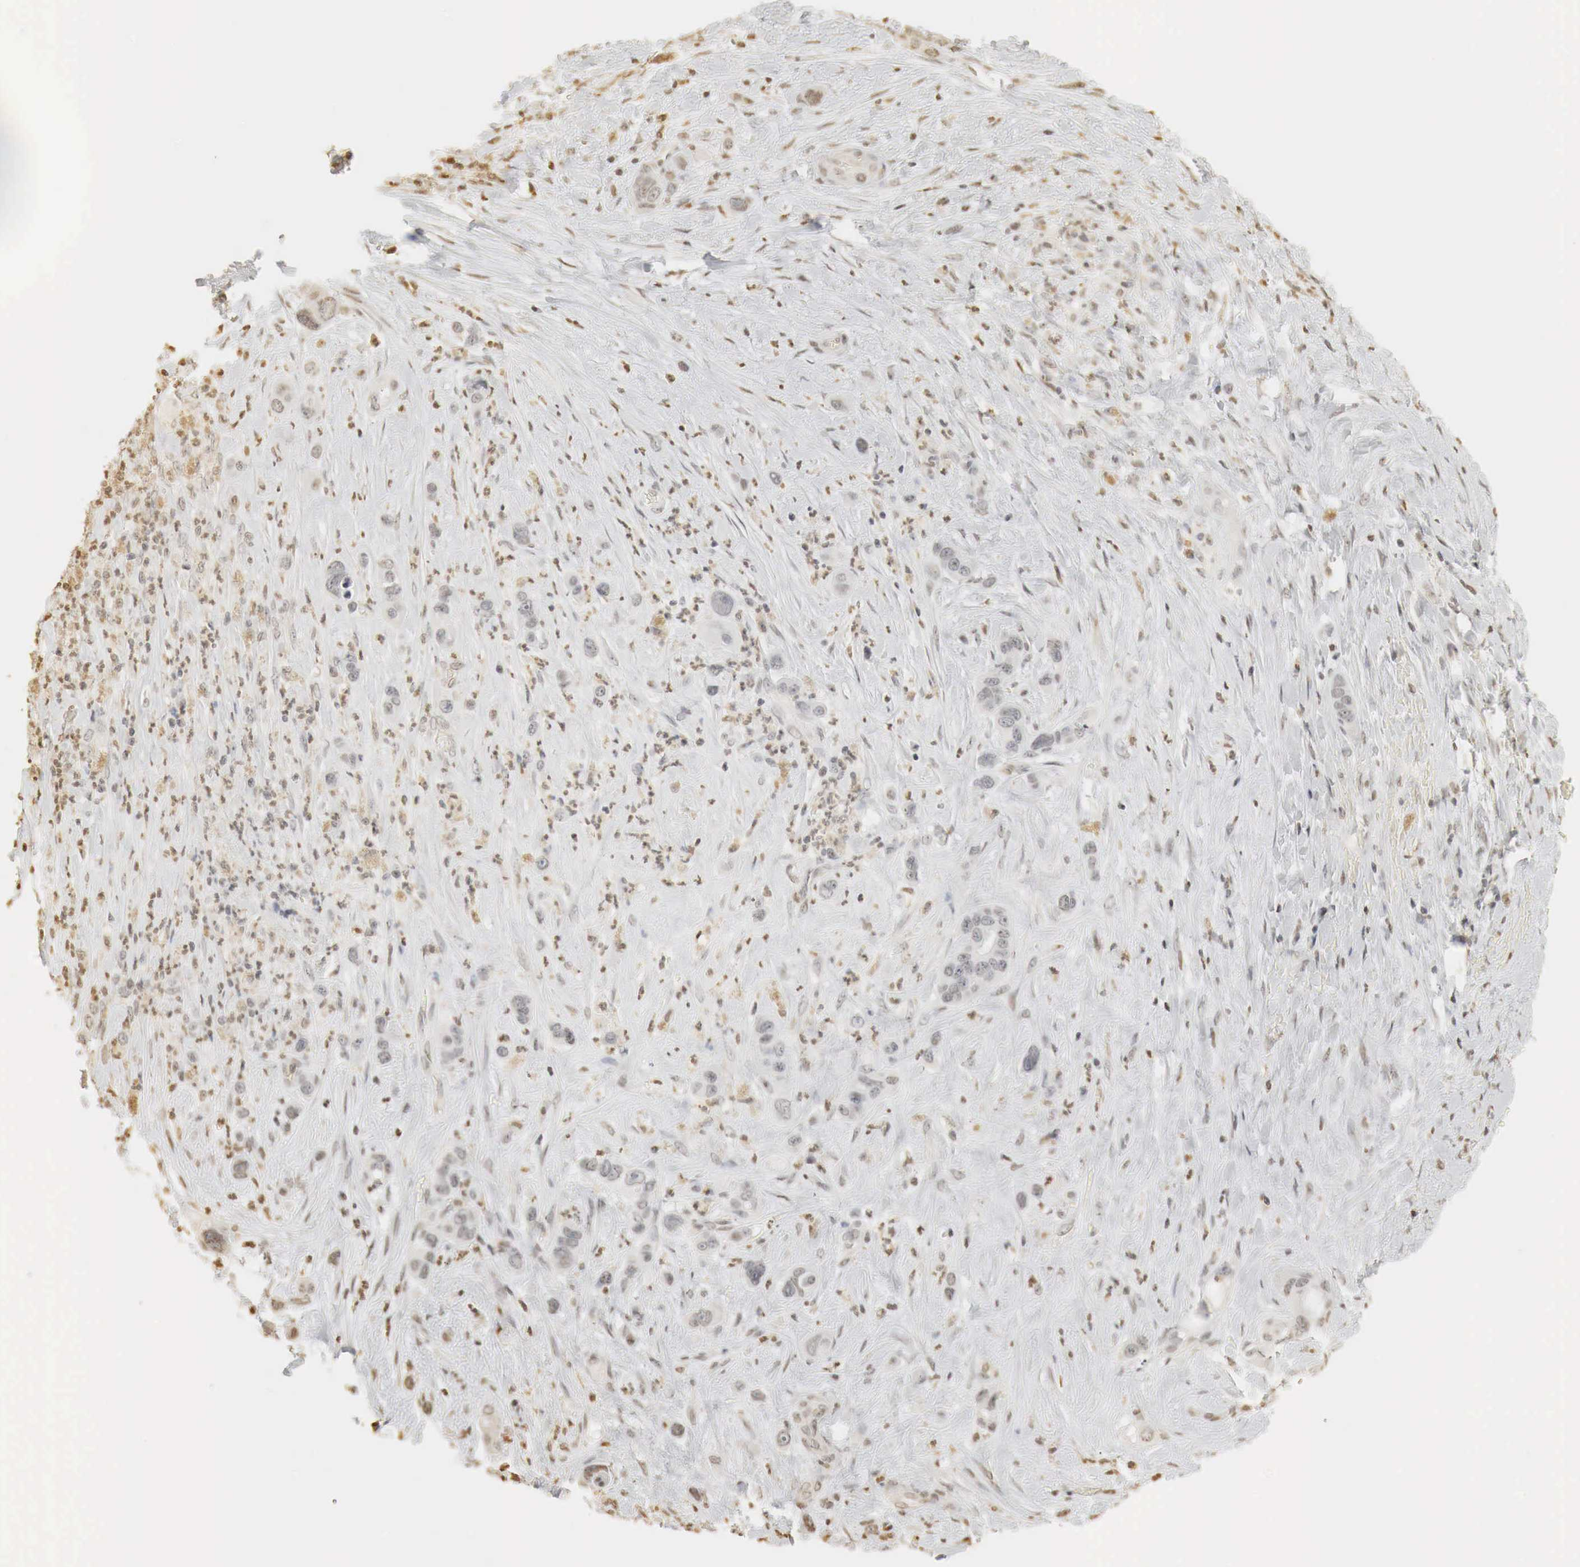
{"staining": {"intensity": "weak", "quantity": "<25%", "location": "cytoplasmic/membranous"}, "tissue": "liver cancer", "cell_type": "Tumor cells", "image_type": "cancer", "snomed": [{"axis": "morphology", "description": "Cholangiocarcinoma"}, {"axis": "topography", "description": "Liver"}], "caption": "This is an immunohistochemistry photomicrograph of liver cholangiocarcinoma. There is no positivity in tumor cells.", "gene": "ERBB4", "patient": {"sex": "female", "age": 79}}